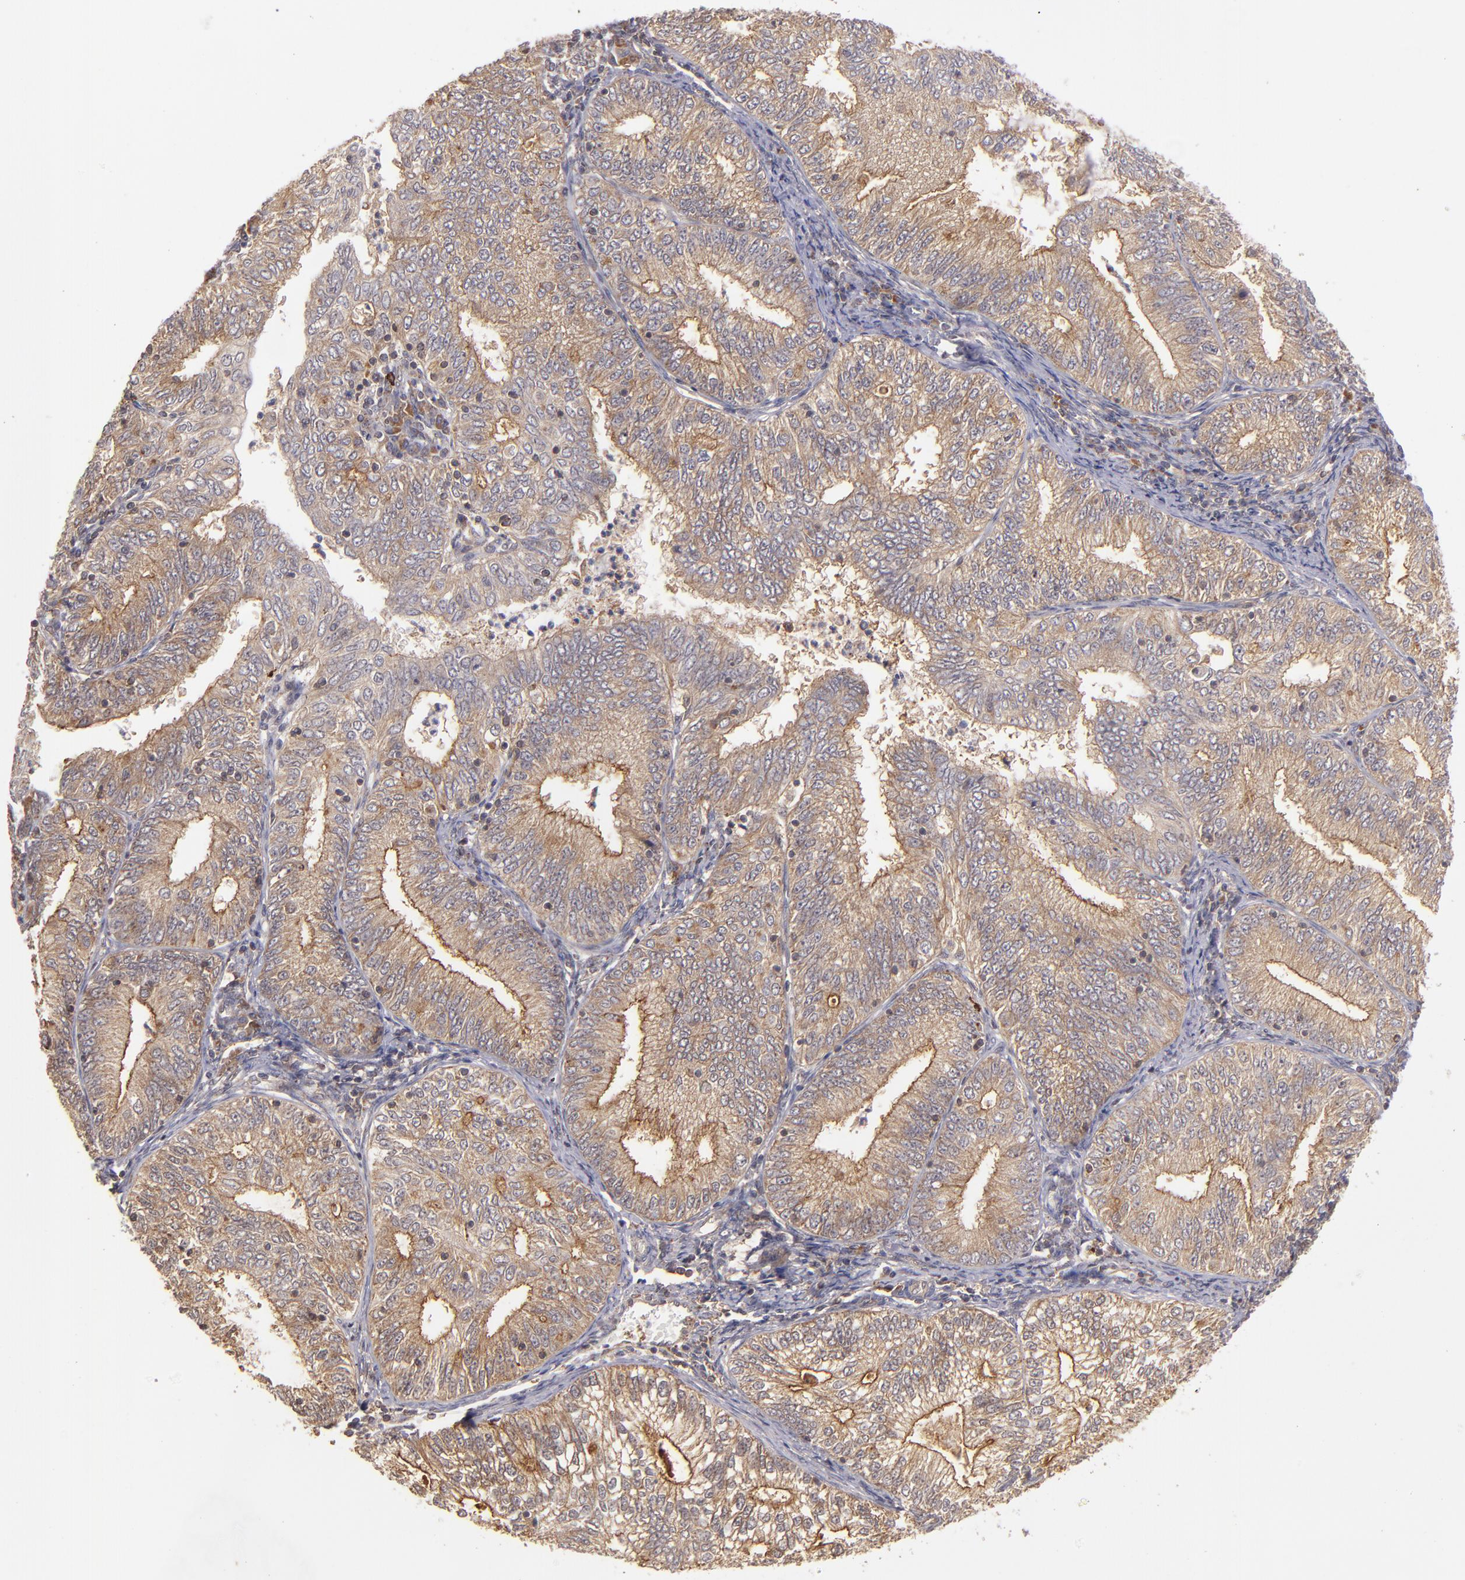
{"staining": {"intensity": "moderate", "quantity": ">75%", "location": "cytoplasmic/membranous"}, "tissue": "endometrial cancer", "cell_type": "Tumor cells", "image_type": "cancer", "snomed": [{"axis": "morphology", "description": "Adenocarcinoma, NOS"}, {"axis": "topography", "description": "Endometrium"}], "caption": "Tumor cells reveal medium levels of moderate cytoplasmic/membranous staining in approximately >75% of cells in human adenocarcinoma (endometrial). (IHC, brightfield microscopy, high magnification).", "gene": "ZFYVE1", "patient": {"sex": "female", "age": 69}}